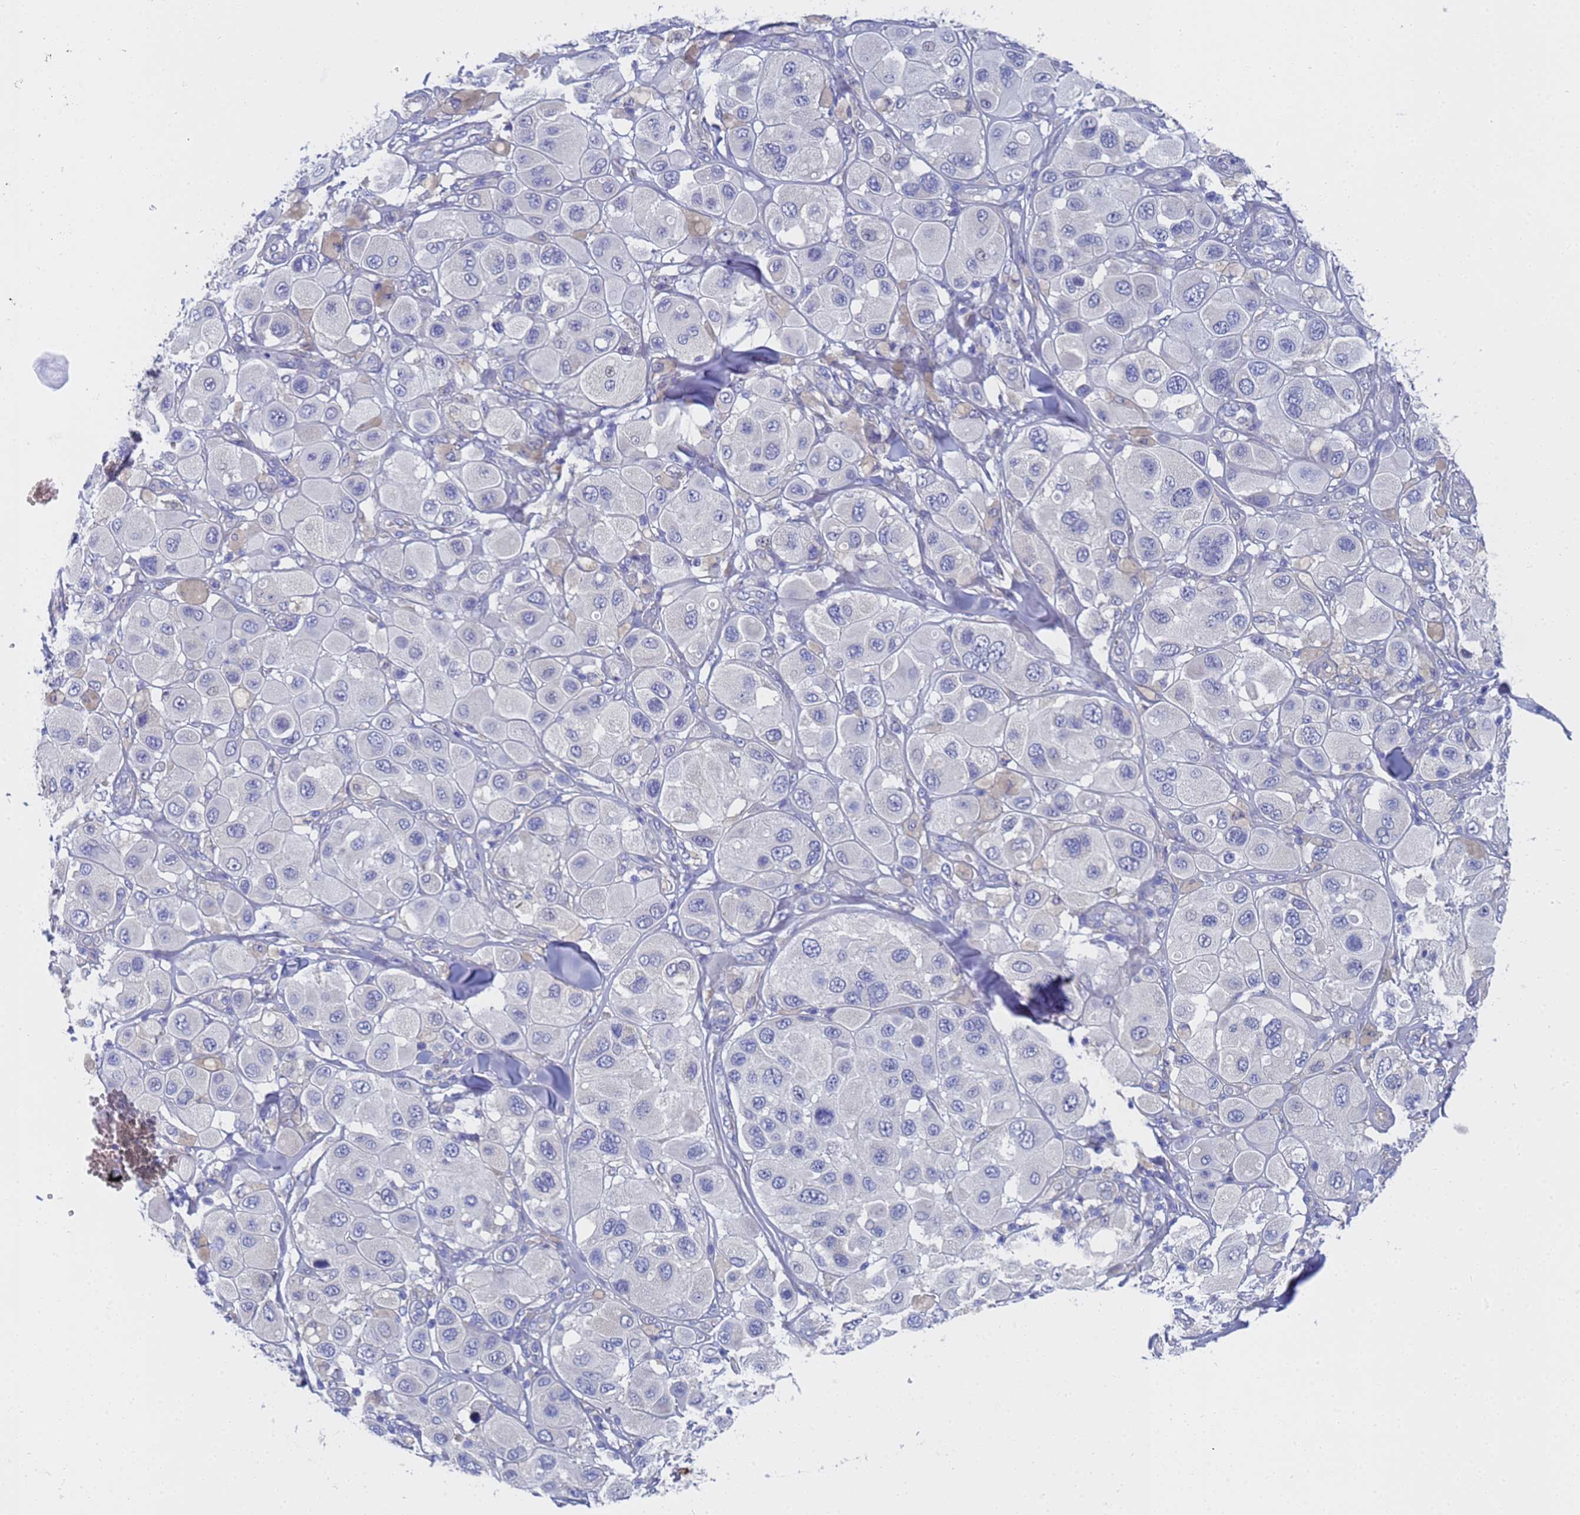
{"staining": {"intensity": "negative", "quantity": "none", "location": "none"}, "tissue": "melanoma", "cell_type": "Tumor cells", "image_type": "cancer", "snomed": [{"axis": "morphology", "description": "Malignant melanoma, Metastatic site"}, {"axis": "topography", "description": "Skin"}], "caption": "A photomicrograph of malignant melanoma (metastatic site) stained for a protein demonstrates no brown staining in tumor cells. (DAB (3,3'-diaminobenzidine) IHC, high magnification).", "gene": "TM4SF4", "patient": {"sex": "male", "age": 41}}